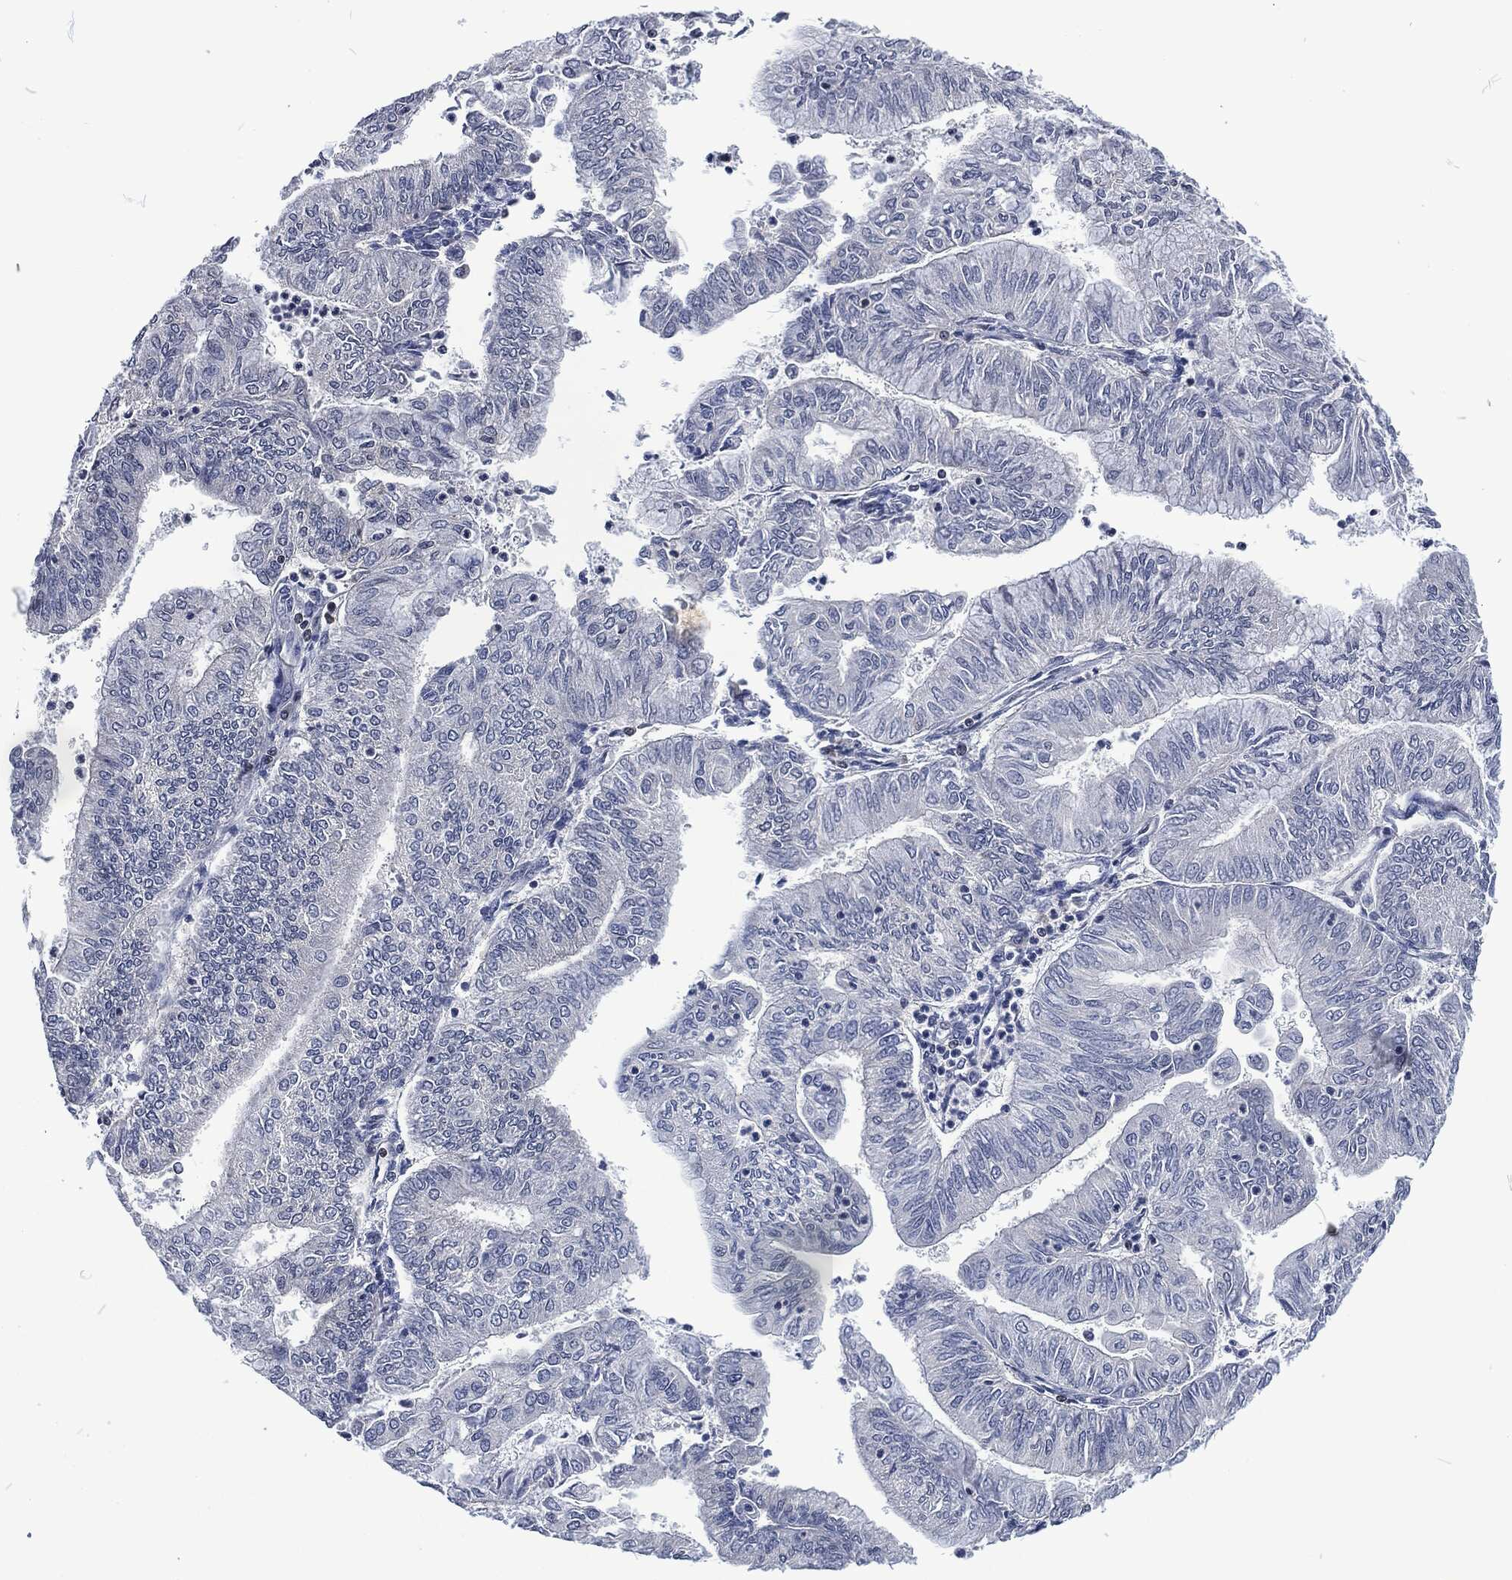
{"staining": {"intensity": "moderate", "quantity": "<25%", "location": "nuclear"}, "tissue": "endometrial cancer", "cell_type": "Tumor cells", "image_type": "cancer", "snomed": [{"axis": "morphology", "description": "Adenocarcinoma, NOS"}, {"axis": "topography", "description": "Endometrium"}], "caption": "Immunohistochemistry (IHC) staining of adenocarcinoma (endometrial), which shows low levels of moderate nuclear expression in about <25% of tumor cells indicating moderate nuclear protein positivity. The staining was performed using DAB (3,3'-diaminobenzidine) (brown) for protein detection and nuclei were counterstained in hematoxylin (blue).", "gene": "DCPS", "patient": {"sex": "female", "age": 59}}